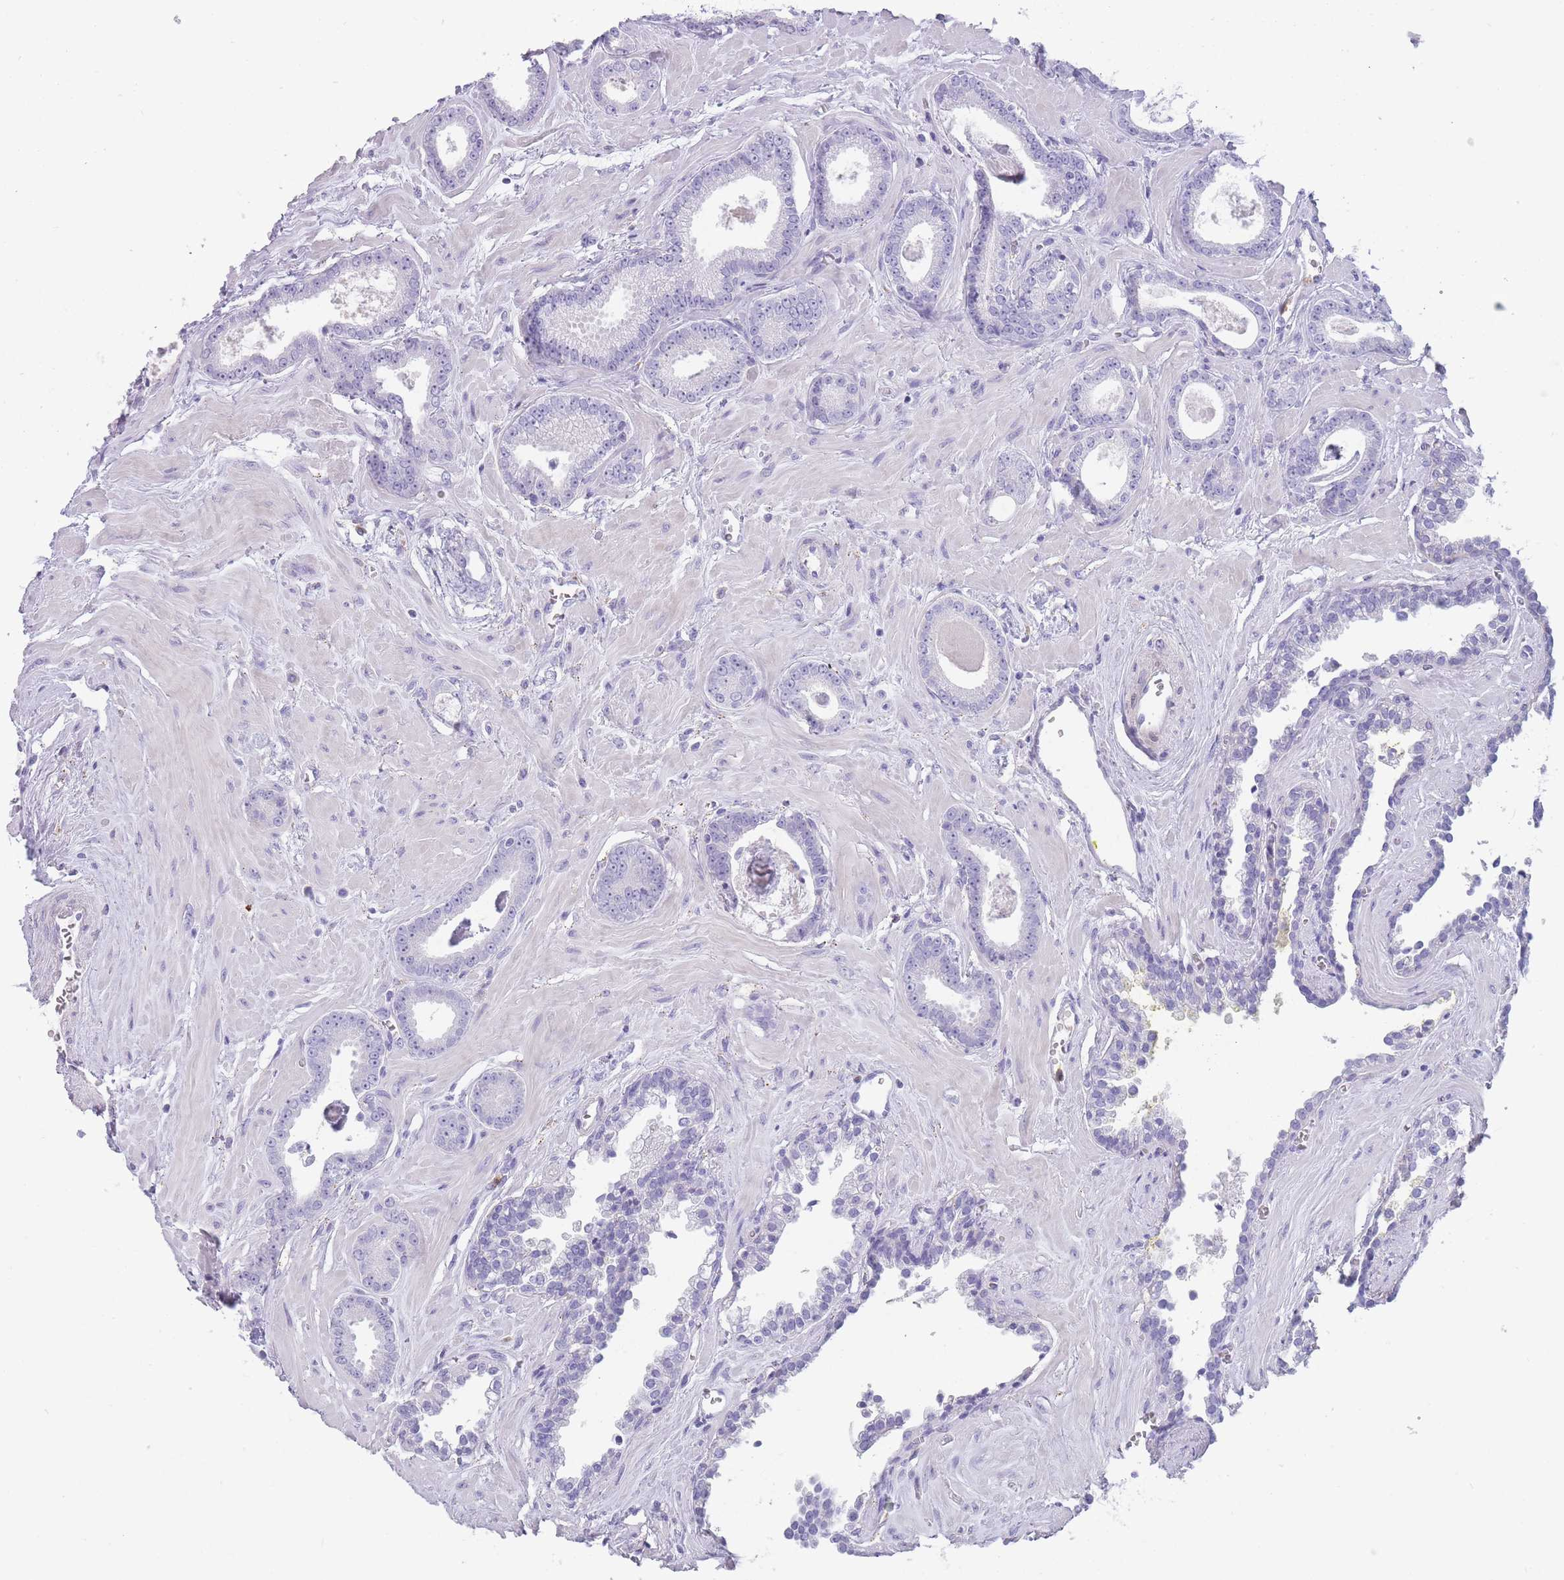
{"staining": {"intensity": "negative", "quantity": "none", "location": "none"}, "tissue": "prostate cancer", "cell_type": "Tumor cells", "image_type": "cancer", "snomed": [{"axis": "morphology", "description": "Adenocarcinoma, Low grade"}, {"axis": "topography", "description": "Prostate"}], "caption": "Prostate cancer (low-grade adenocarcinoma) stained for a protein using IHC shows no expression tumor cells.", "gene": "CR1L", "patient": {"sex": "male", "age": 60}}